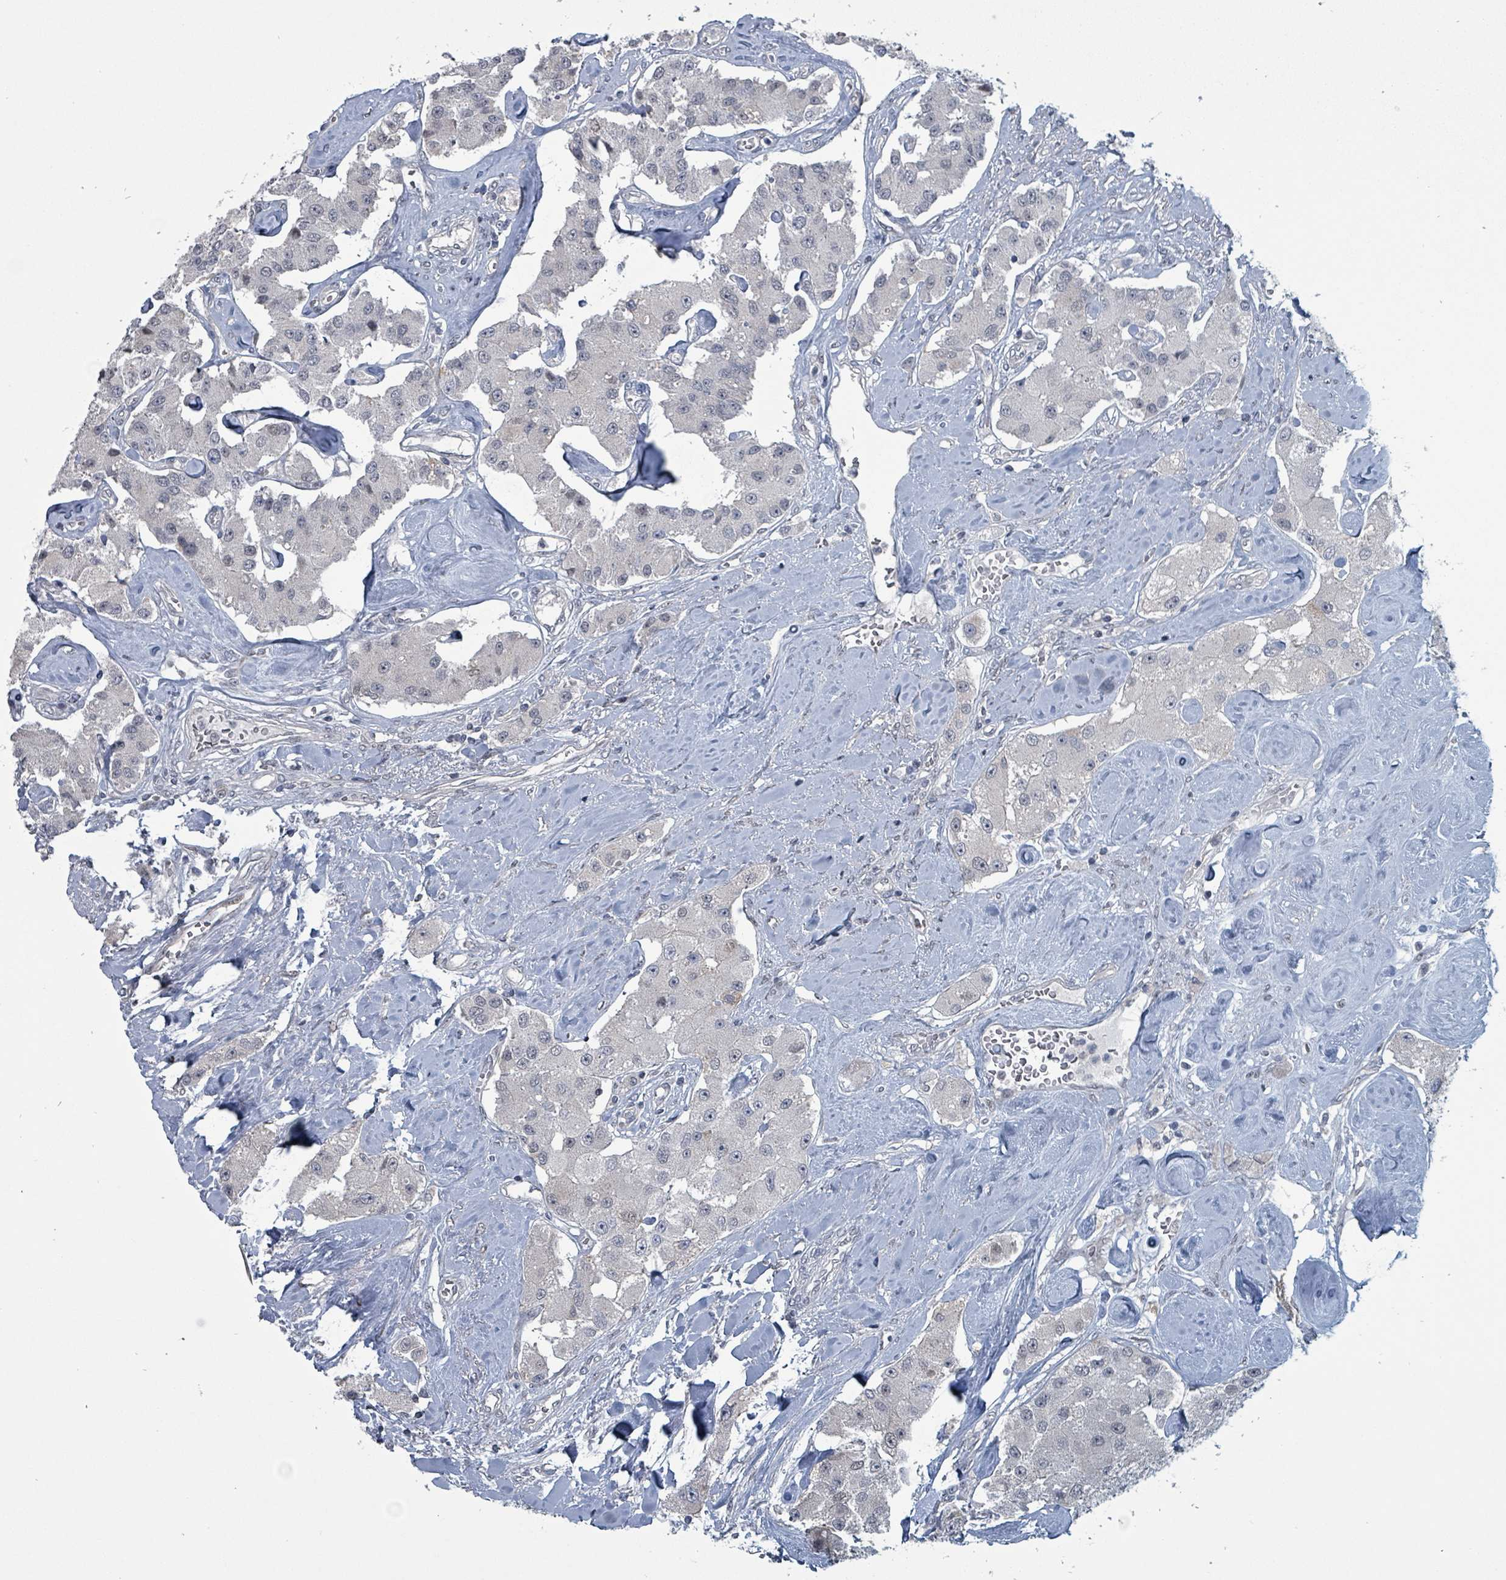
{"staining": {"intensity": "negative", "quantity": "none", "location": "none"}, "tissue": "carcinoid", "cell_type": "Tumor cells", "image_type": "cancer", "snomed": [{"axis": "morphology", "description": "Carcinoid, malignant, NOS"}, {"axis": "topography", "description": "Pancreas"}], "caption": "A high-resolution image shows immunohistochemistry (IHC) staining of carcinoid, which demonstrates no significant positivity in tumor cells.", "gene": "BIVM", "patient": {"sex": "male", "age": 41}}